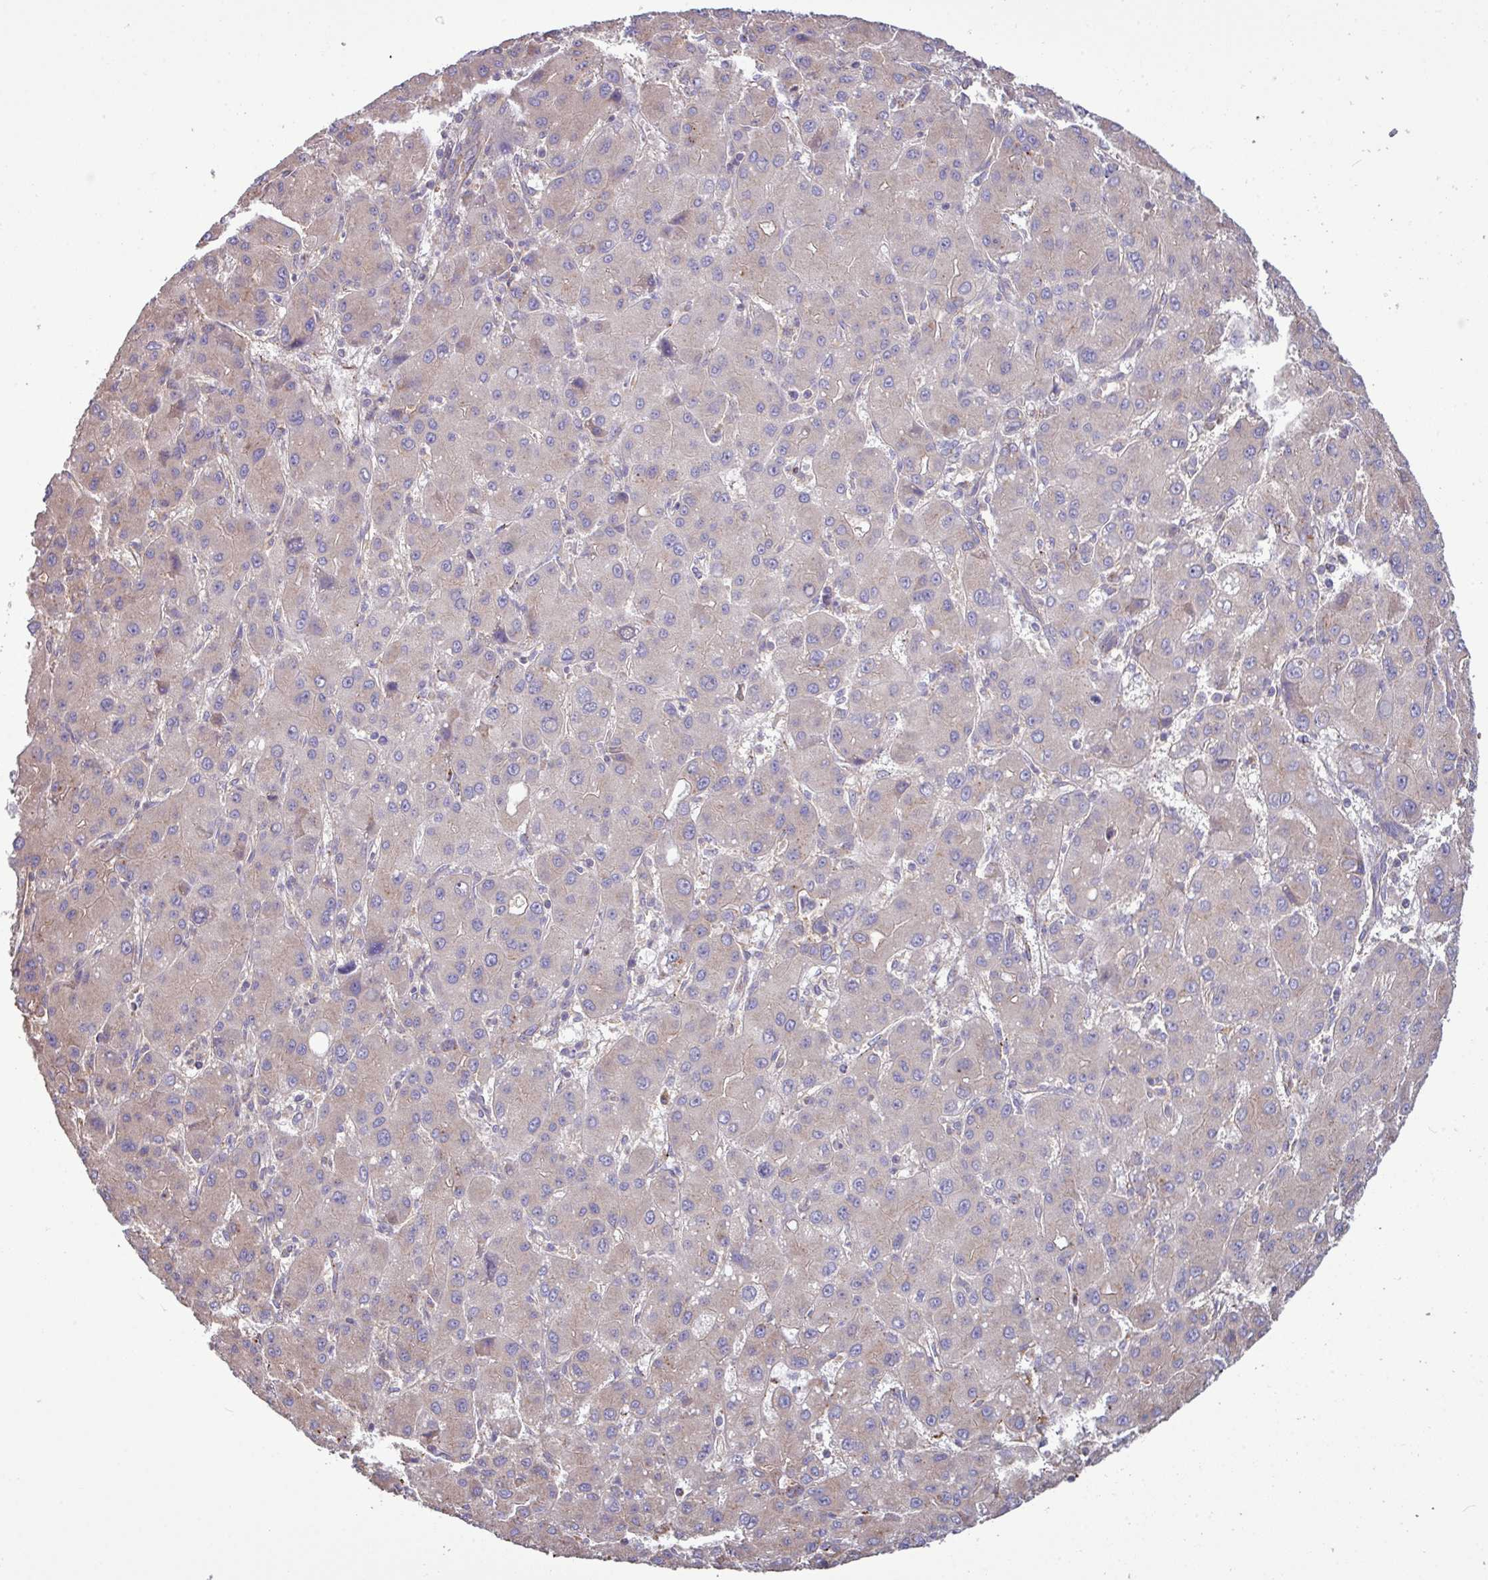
{"staining": {"intensity": "weak", "quantity": "25%-75%", "location": "cytoplasmic/membranous"}, "tissue": "liver cancer", "cell_type": "Tumor cells", "image_type": "cancer", "snomed": [{"axis": "morphology", "description": "Carcinoma, Hepatocellular, NOS"}, {"axis": "topography", "description": "Liver"}], "caption": "Immunohistochemistry (DAB (3,3'-diaminobenzidine)) staining of human liver cancer reveals weak cytoplasmic/membranous protein staining in about 25%-75% of tumor cells.", "gene": "PPM1J", "patient": {"sex": "male", "age": 55}}